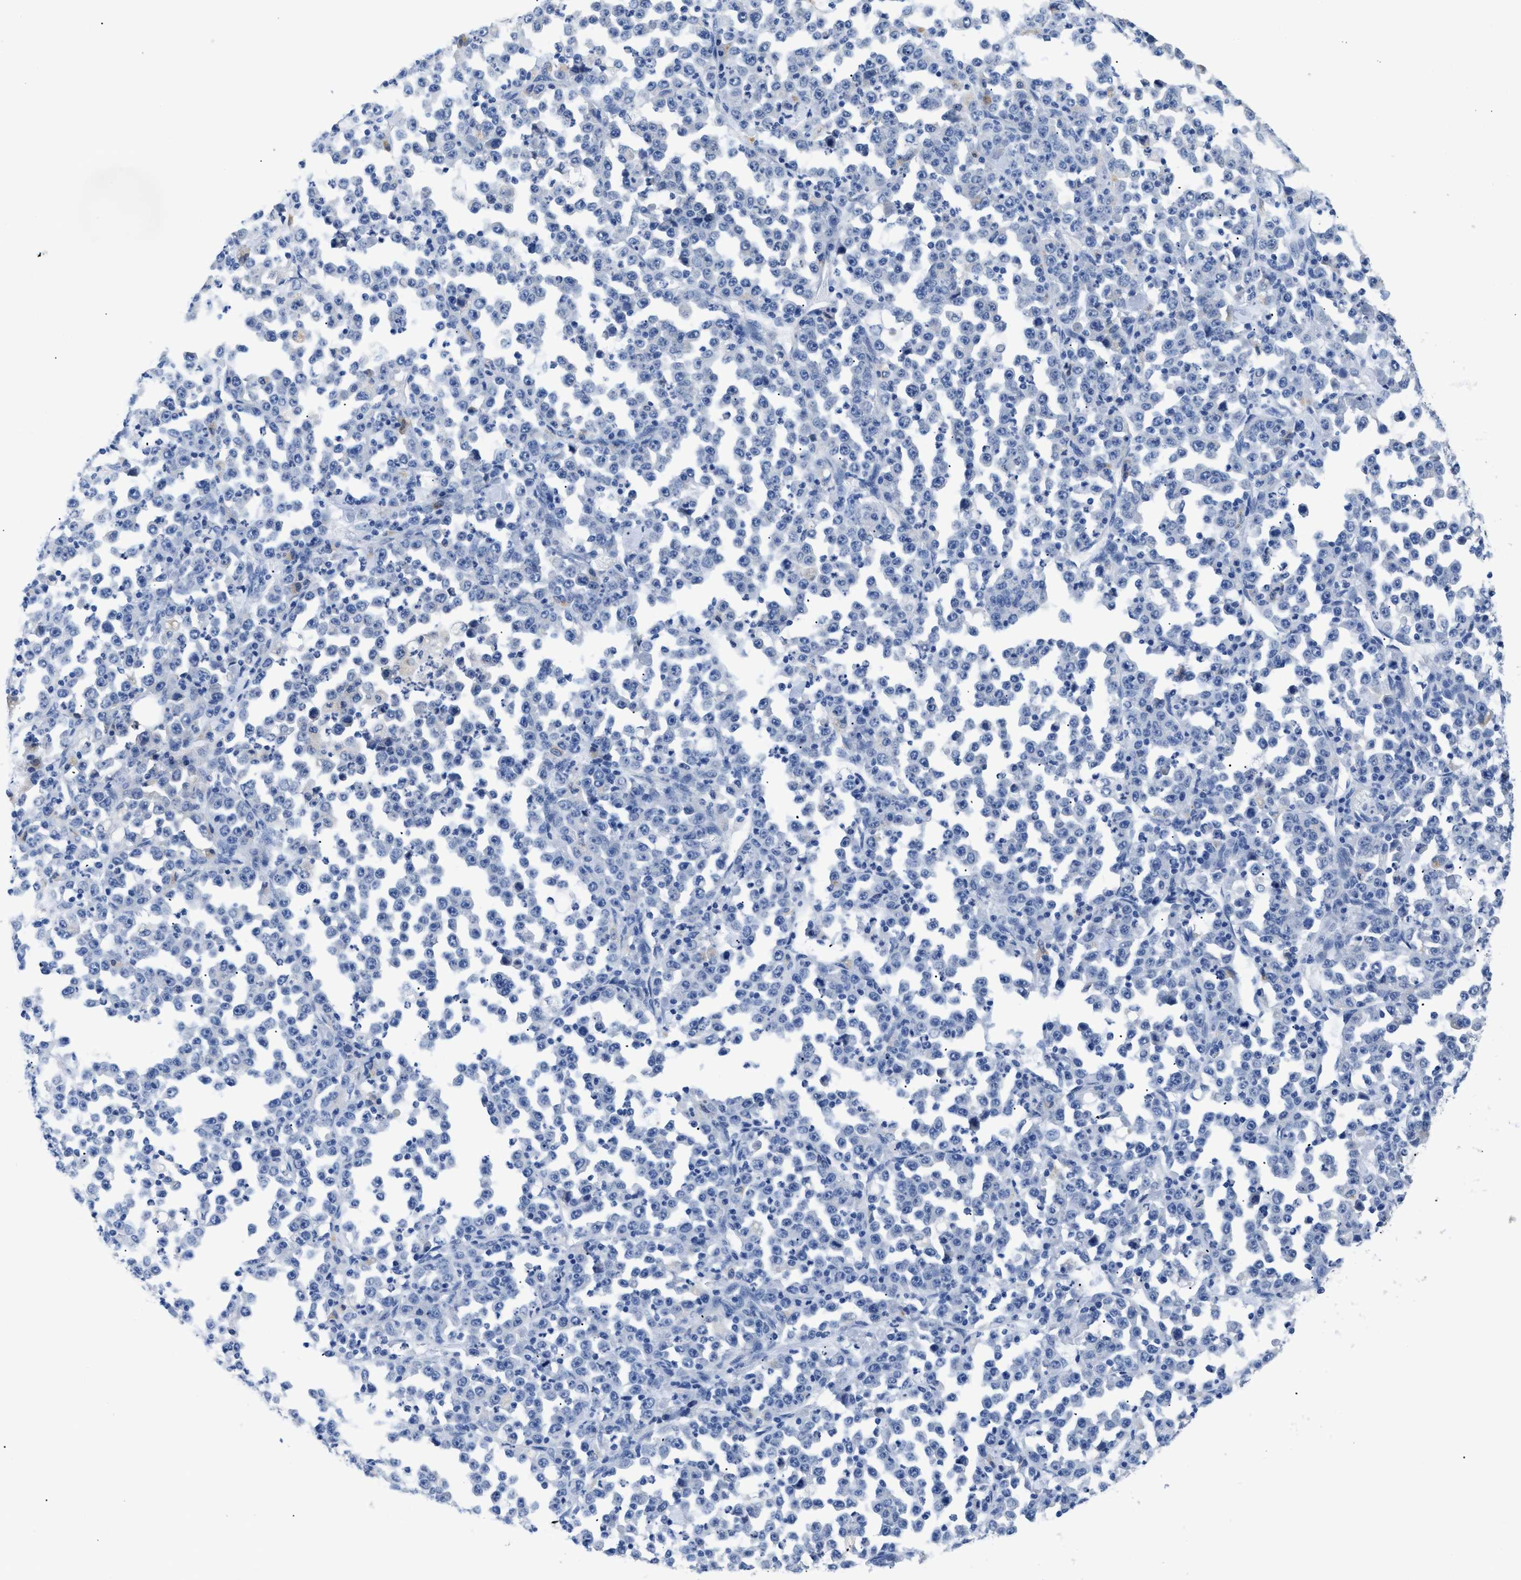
{"staining": {"intensity": "negative", "quantity": "none", "location": "none"}, "tissue": "stomach cancer", "cell_type": "Tumor cells", "image_type": "cancer", "snomed": [{"axis": "morphology", "description": "Normal tissue, NOS"}, {"axis": "morphology", "description": "Adenocarcinoma, NOS"}, {"axis": "topography", "description": "Stomach, upper"}, {"axis": "topography", "description": "Stomach"}], "caption": "Protein analysis of stomach cancer (adenocarcinoma) displays no significant staining in tumor cells.", "gene": "APOBEC2", "patient": {"sex": "male", "age": 59}}